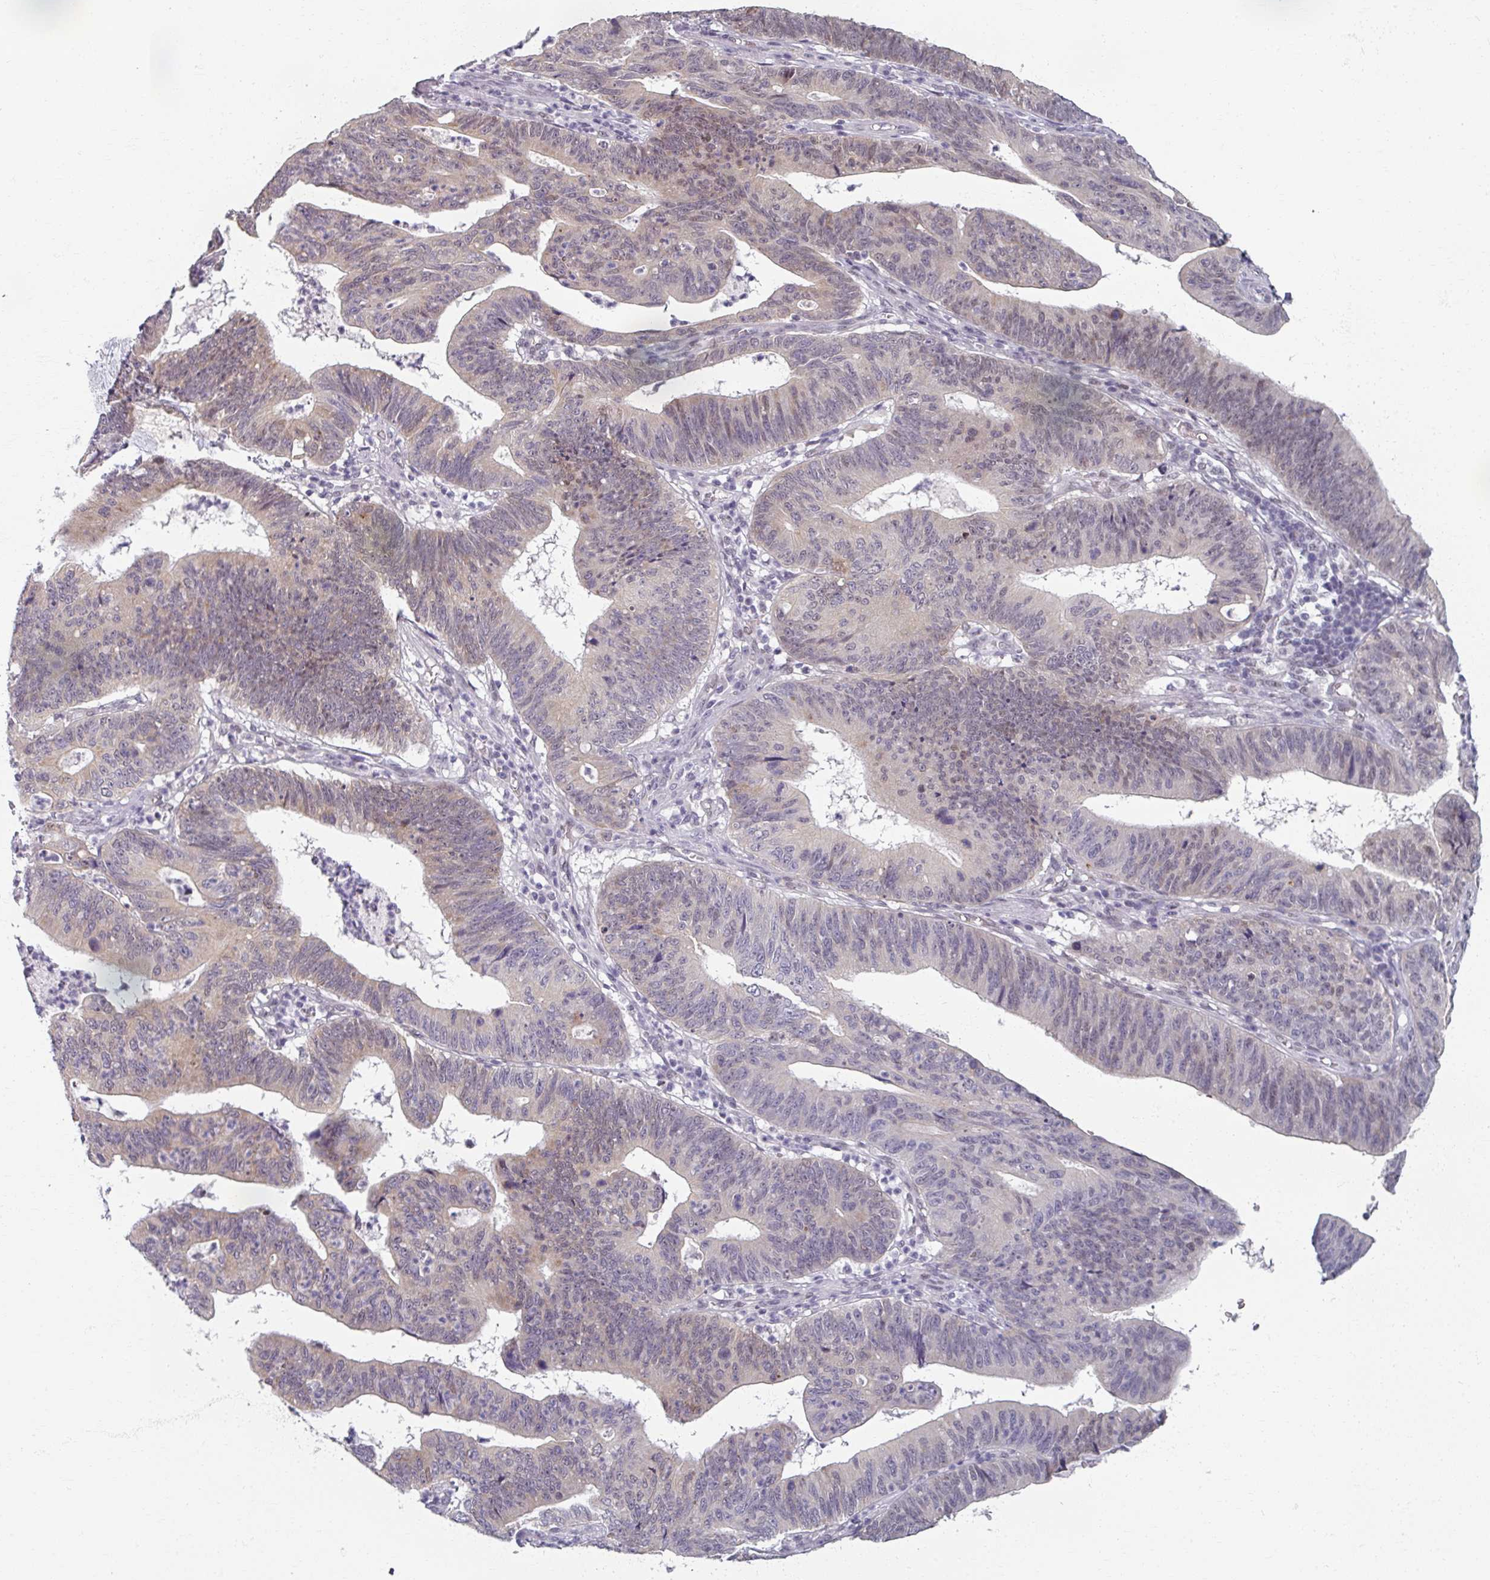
{"staining": {"intensity": "weak", "quantity": "25%-75%", "location": "cytoplasmic/membranous"}, "tissue": "stomach cancer", "cell_type": "Tumor cells", "image_type": "cancer", "snomed": [{"axis": "morphology", "description": "Adenocarcinoma, NOS"}, {"axis": "topography", "description": "Stomach"}], "caption": "Immunohistochemistry histopathology image of neoplastic tissue: human stomach cancer (adenocarcinoma) stained using immunohistochemistry exhibits low levels of weak protein expression localized specifically in the cytoplasmic/membranous of tumor cells, appearing as a cytoplasmic/membranous brown color.", "gene": "RIPOR3", "patient": {"sex": "male", "age": 59}}